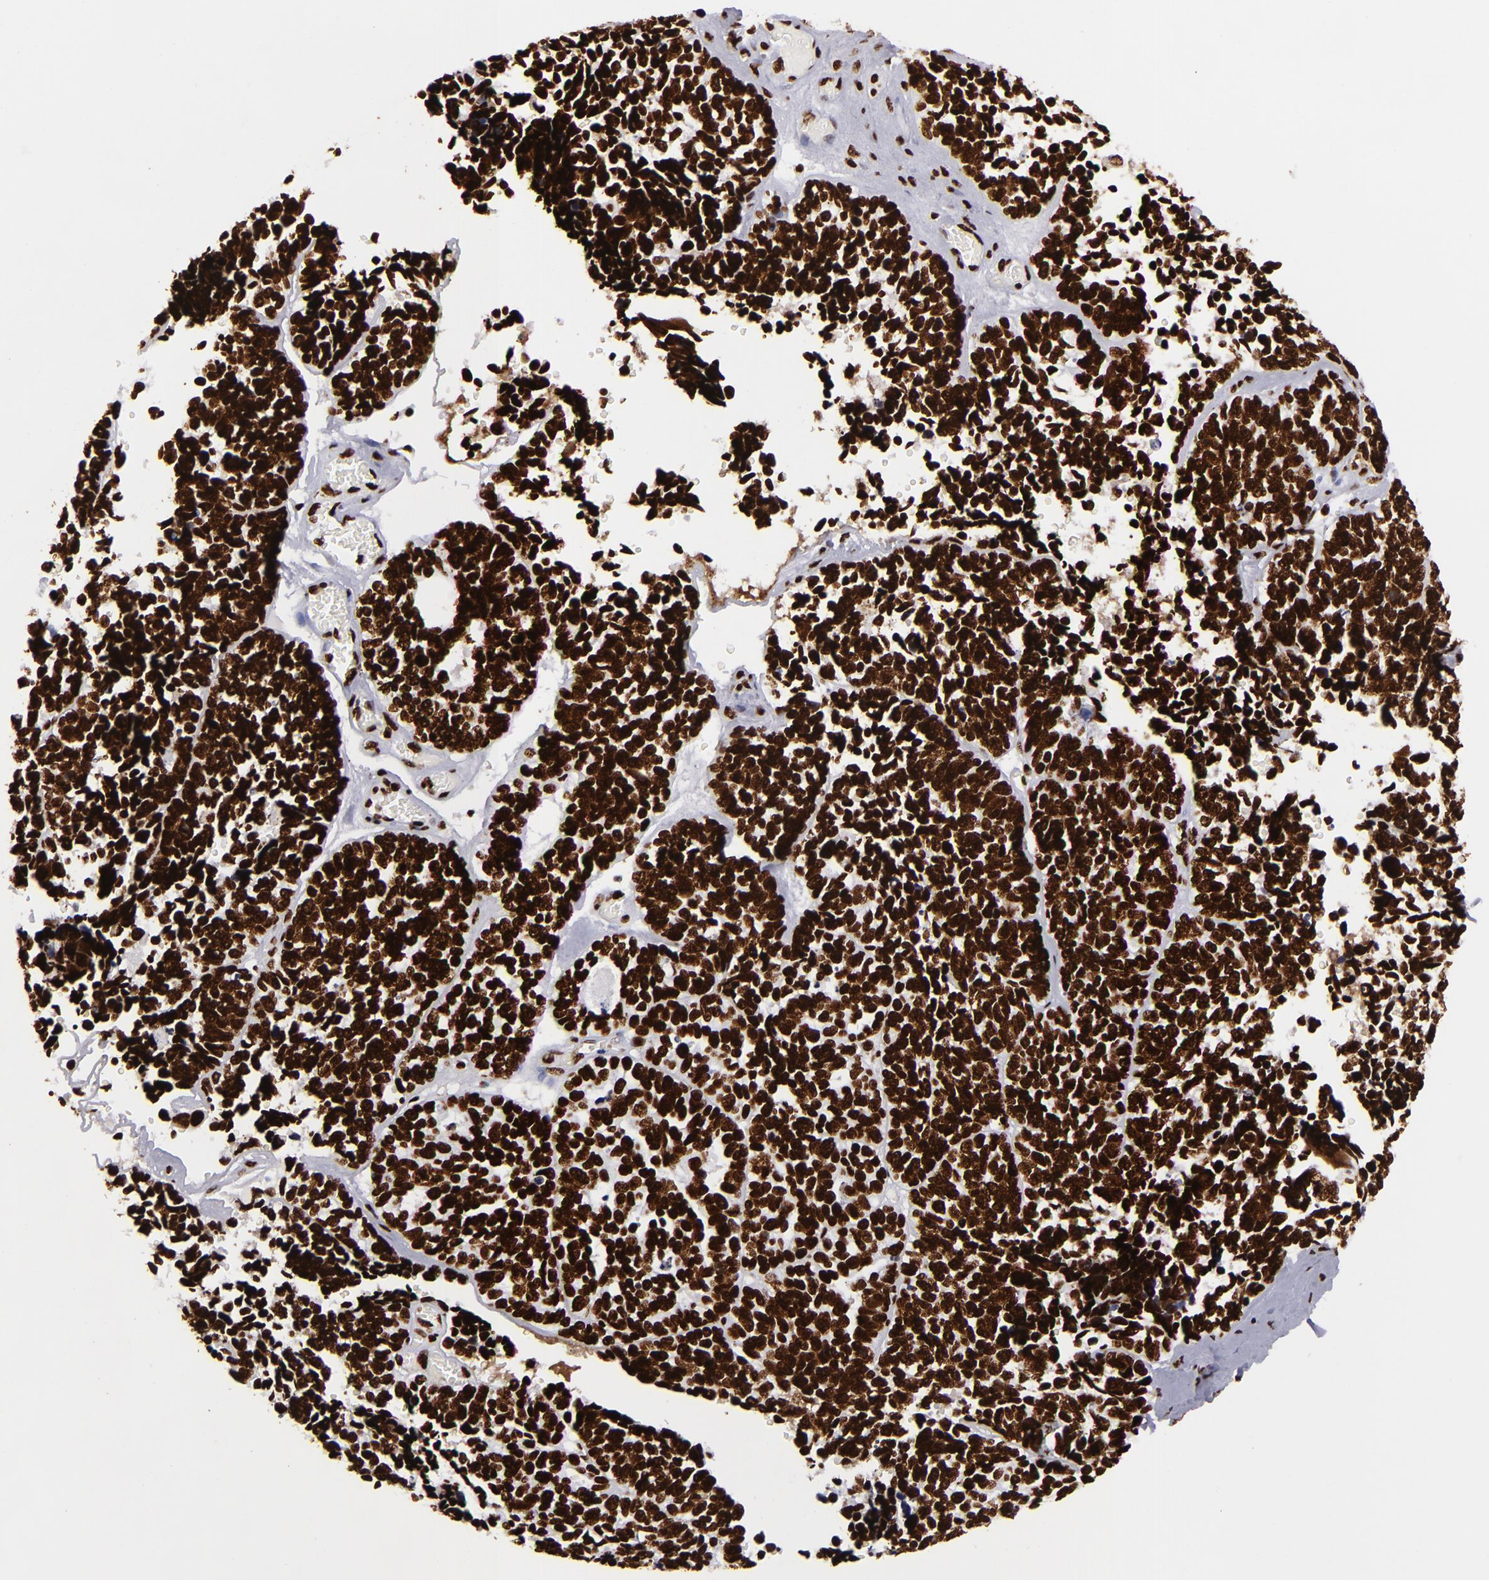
{"staining": {"intensity": "strong", "quantity": ">75%", "location": "nuclear"}, "tissue": "ovarian cancer", "cell_type": "Tumor cells", "image_type": "cancer", "snomed": [{"axis": "morphology", "description": "Cystadenocarcinoma, serous, NOS"}, {"axis": "topography", "description": "Ovary"}], "caption": "Immunohistochemical staining of ovarian cancer (serous cystadenocarcinoma) shows strong nuclear protein staining in about >75% of tumor cells.", "gene": "SAFB", "patient": {"sex": "female", "age": 77}}